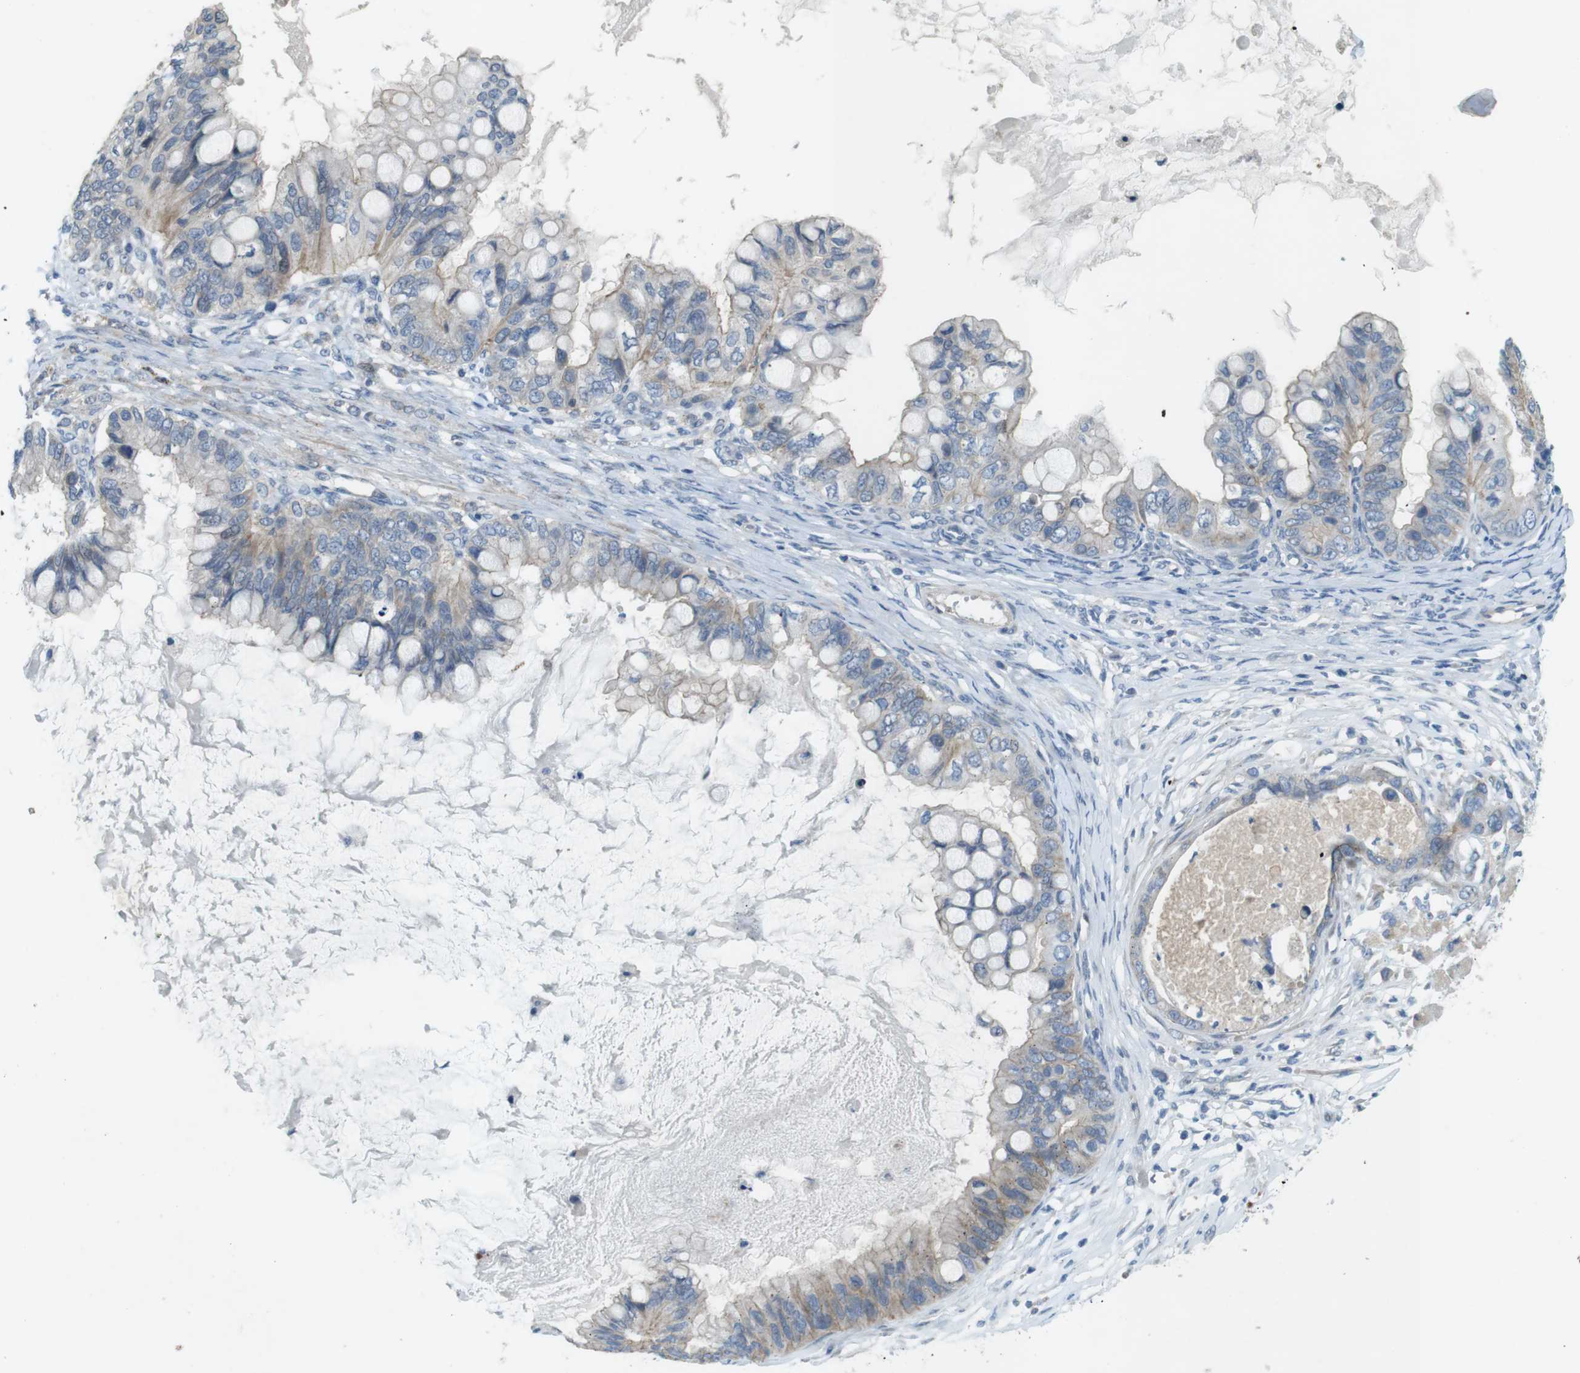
{"staining": {"intensity": "negative", "quantity": "none", "location": "none"}, "tissue": "ovarian cancer", "cell_type": "Tumor cells", "image_type": "cancer", "snomed": [{"axis": "morphology", "description": "Cystadenocarcinoma, mucinous, NOS"}, {"axis": "topography", "description": "Ovary"}], "caption": "Tumor cells are negative for protein expression in human ovarian mucinous cystadenocarcinoma. (Stains: DAB (3,3'-diaminobenzidine) IHC with hematoxylin counter stain, Microscopy: brightfield microscopy at high magnification).", "gene": "TYW1", "patient": {"sex": "female", "age": 80}}